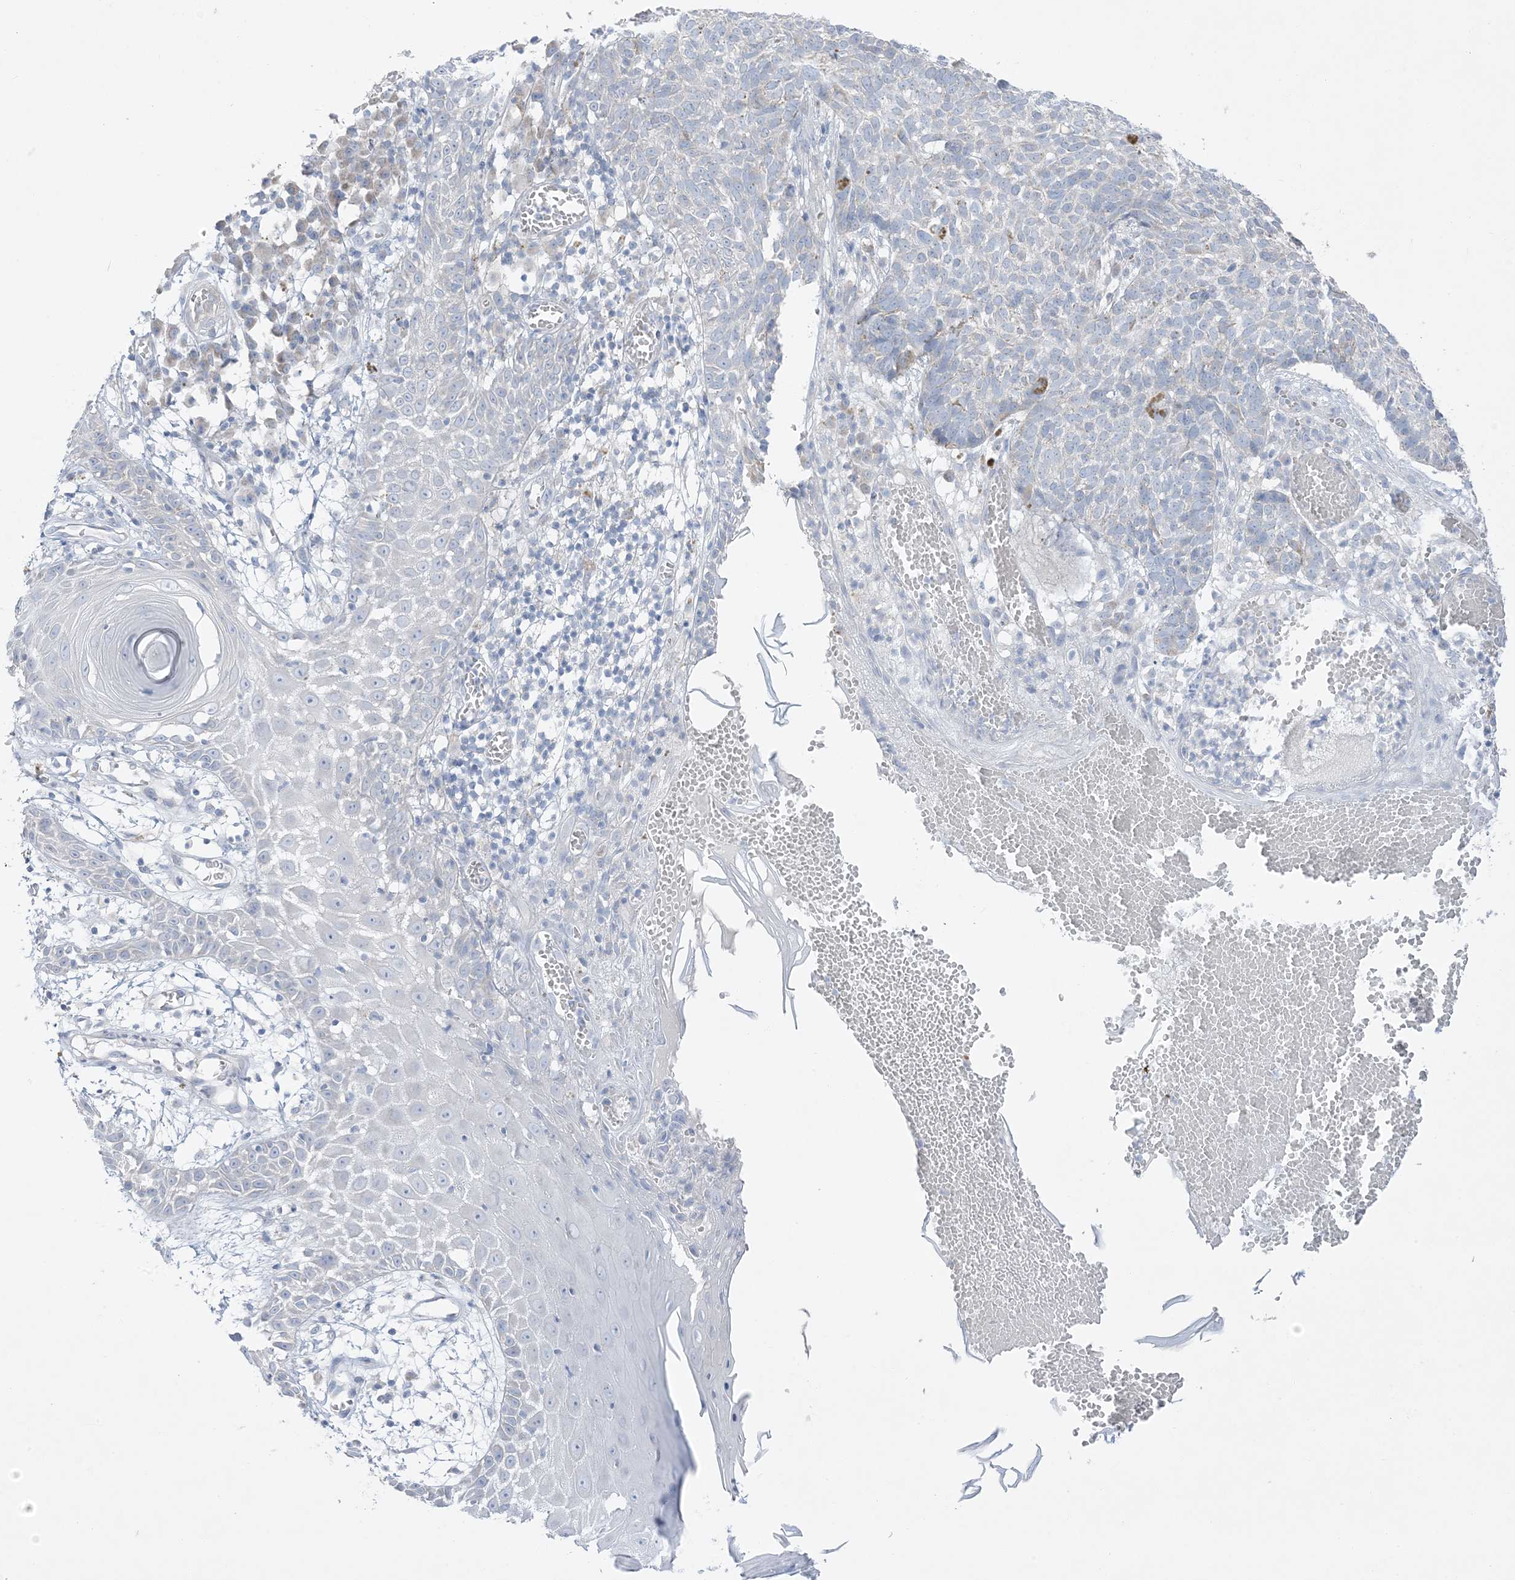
{"staining": {"intensity": "negative", "quantity": "none", "location": "none"}, "tissue": "skin cancer", "cell_type": "Tumor cells", "image_type": "cancer", "snomed": [{"axis": "morphology", "description": "Basal cell carcinoma"}, {"axis": "topography", "description": "Skin"}], "caption": "This is an immunohistochemistry micrograph of human skin basal cell carcinoma. There is no expression in tumor cells.", "gene": "FAM184A", "patient": {"sex": "male", "age": 85}}